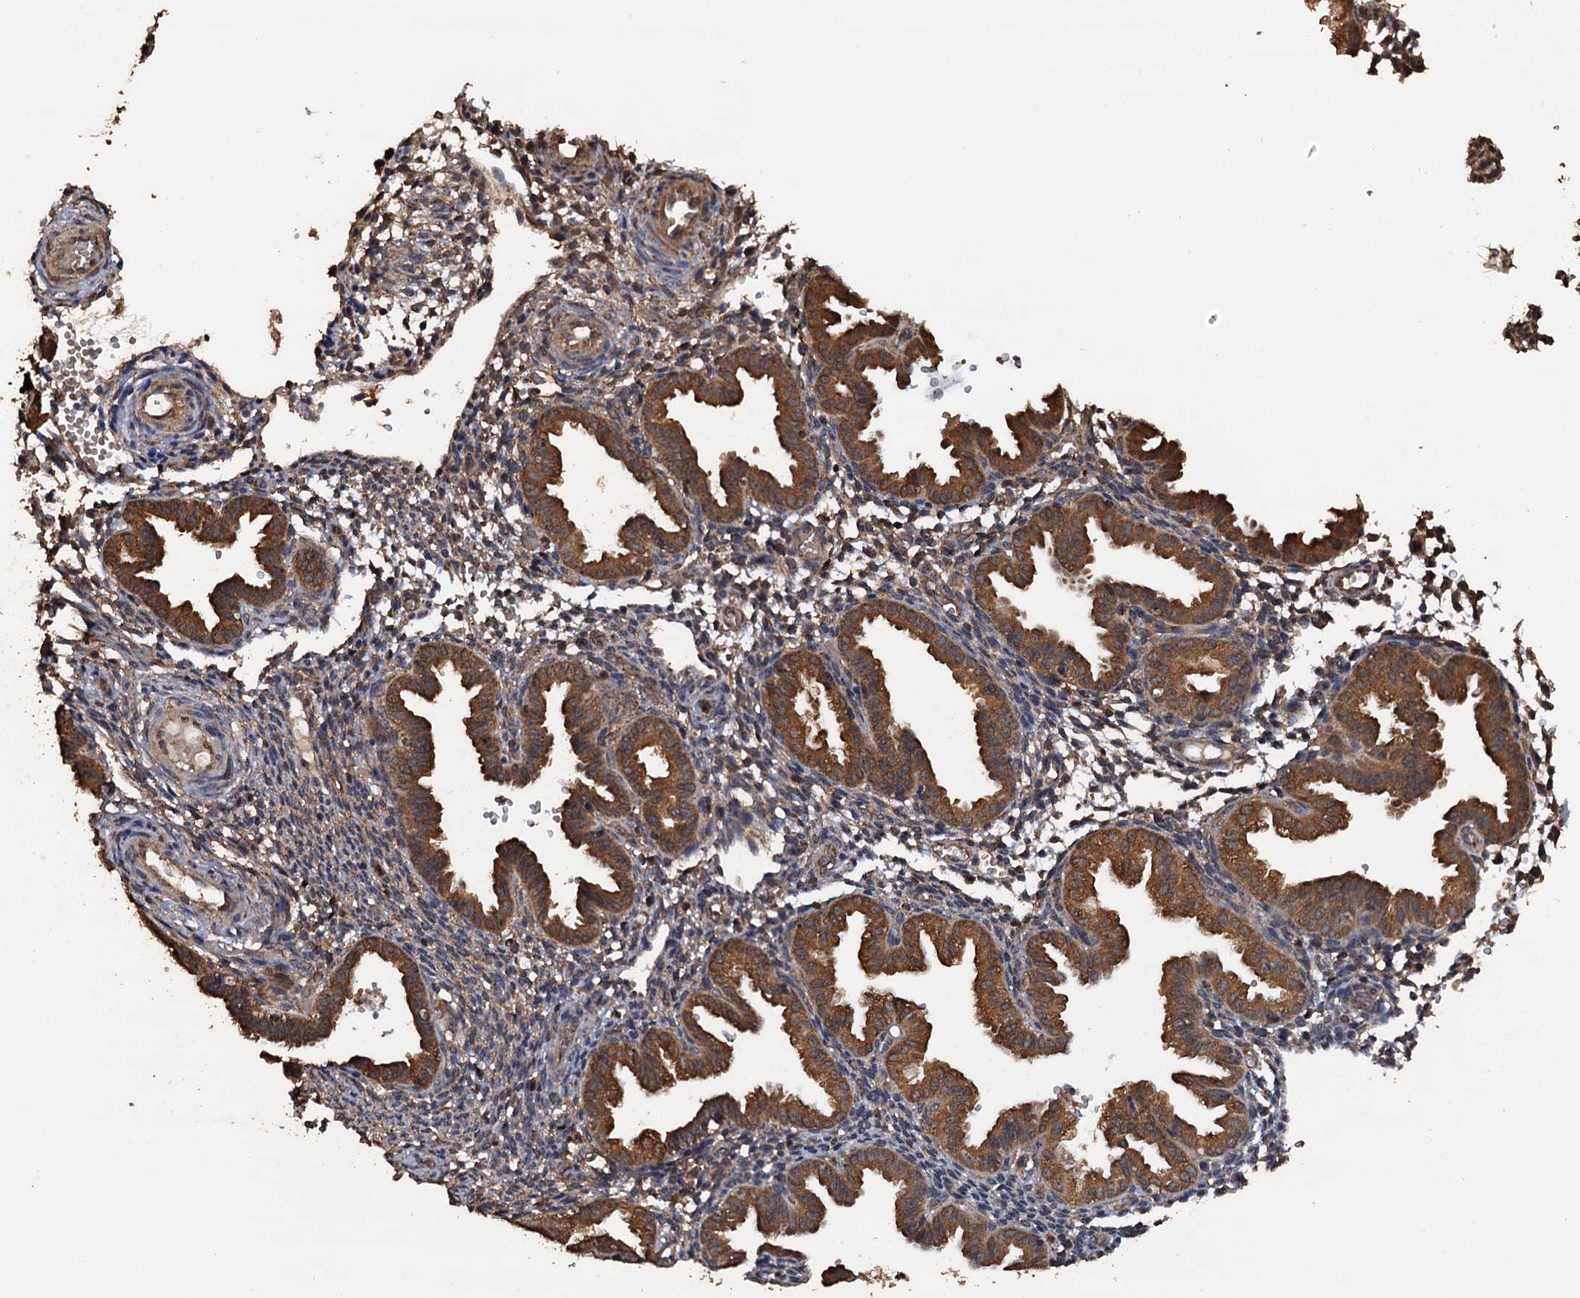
{"staining": {"intensity": "moderate", "quantity": ">75%", "location": "cytoplasmic/membranous"}, "tissue": "endometrium", "cell_type": "Cells in endometrial stroma", "image_type": "normal", "snomed": [{"axis": "morphology", "description": "Normal tissue, NOS"}, {"axis": "topography", "description": "Endometrium"}], "caption": "A photomicrograph showing moderate cytoplasmic/membranous expression in approximately >75% of cells in endometrial stroma in normal endometrium, as visualized by brown immunohistochemical staining.", "gene": "PSMD9", "patient": {"sex": "female", "age": 33}}